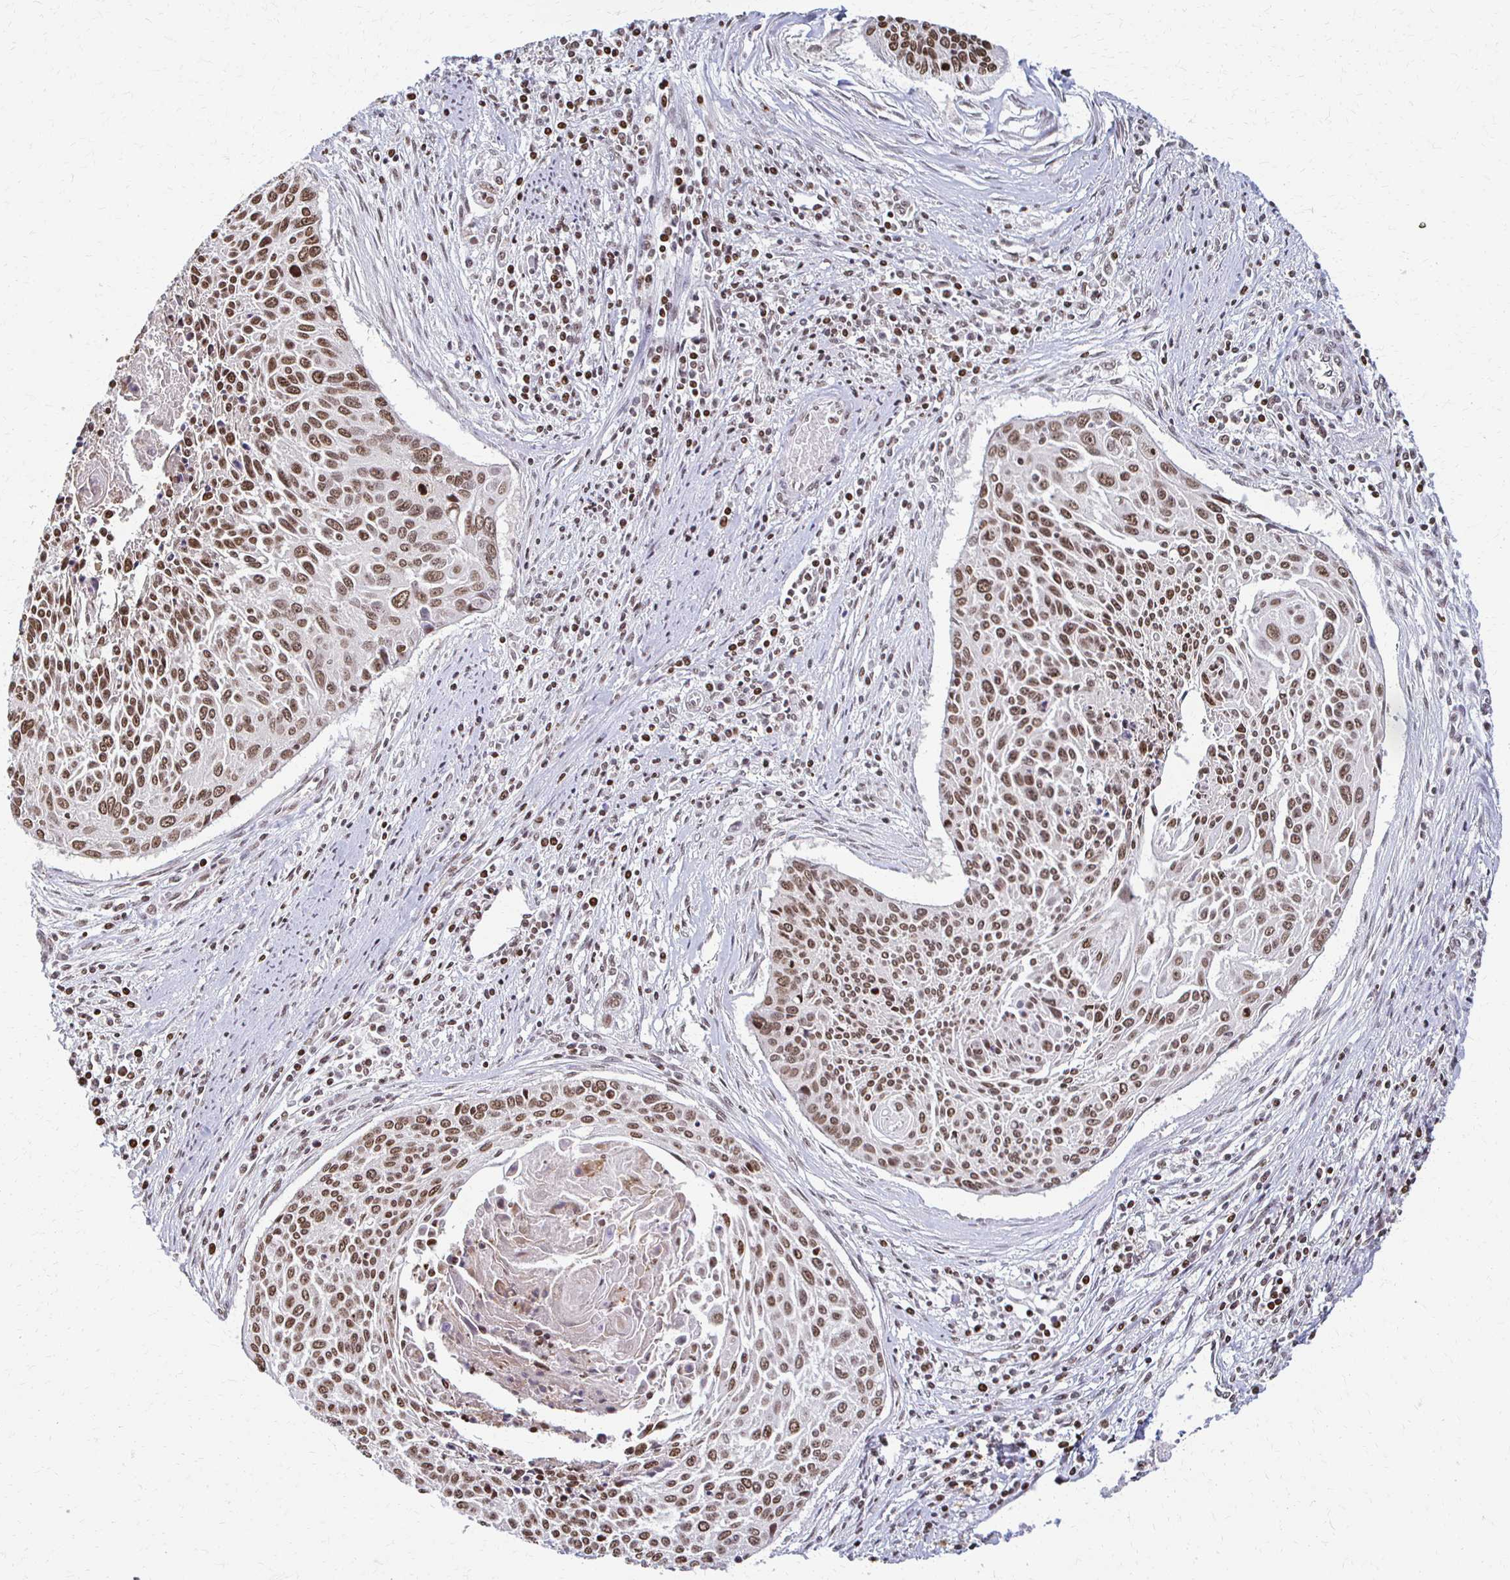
{"staining": {"intensity": "moderate", "quantity": ">75%", "location": "nuclear"}, "tissue": "cervical cancer", "cell_type": "Tumor cells", "image_type": "cancer", "snomed": [{"axis": "morphology", "description": "Squamous cell carcinoma, NOS"}, {"axis": "topography", "description": "Cervix"}], "caption": "A histopathology image of human cervical cancer (squamous cell carcinoma) stained for a protein exhibits moderate nuclear brown staining in tumor cells.", "gene": "HOXA9", "patient": {"sex": "female", "age": 55}}